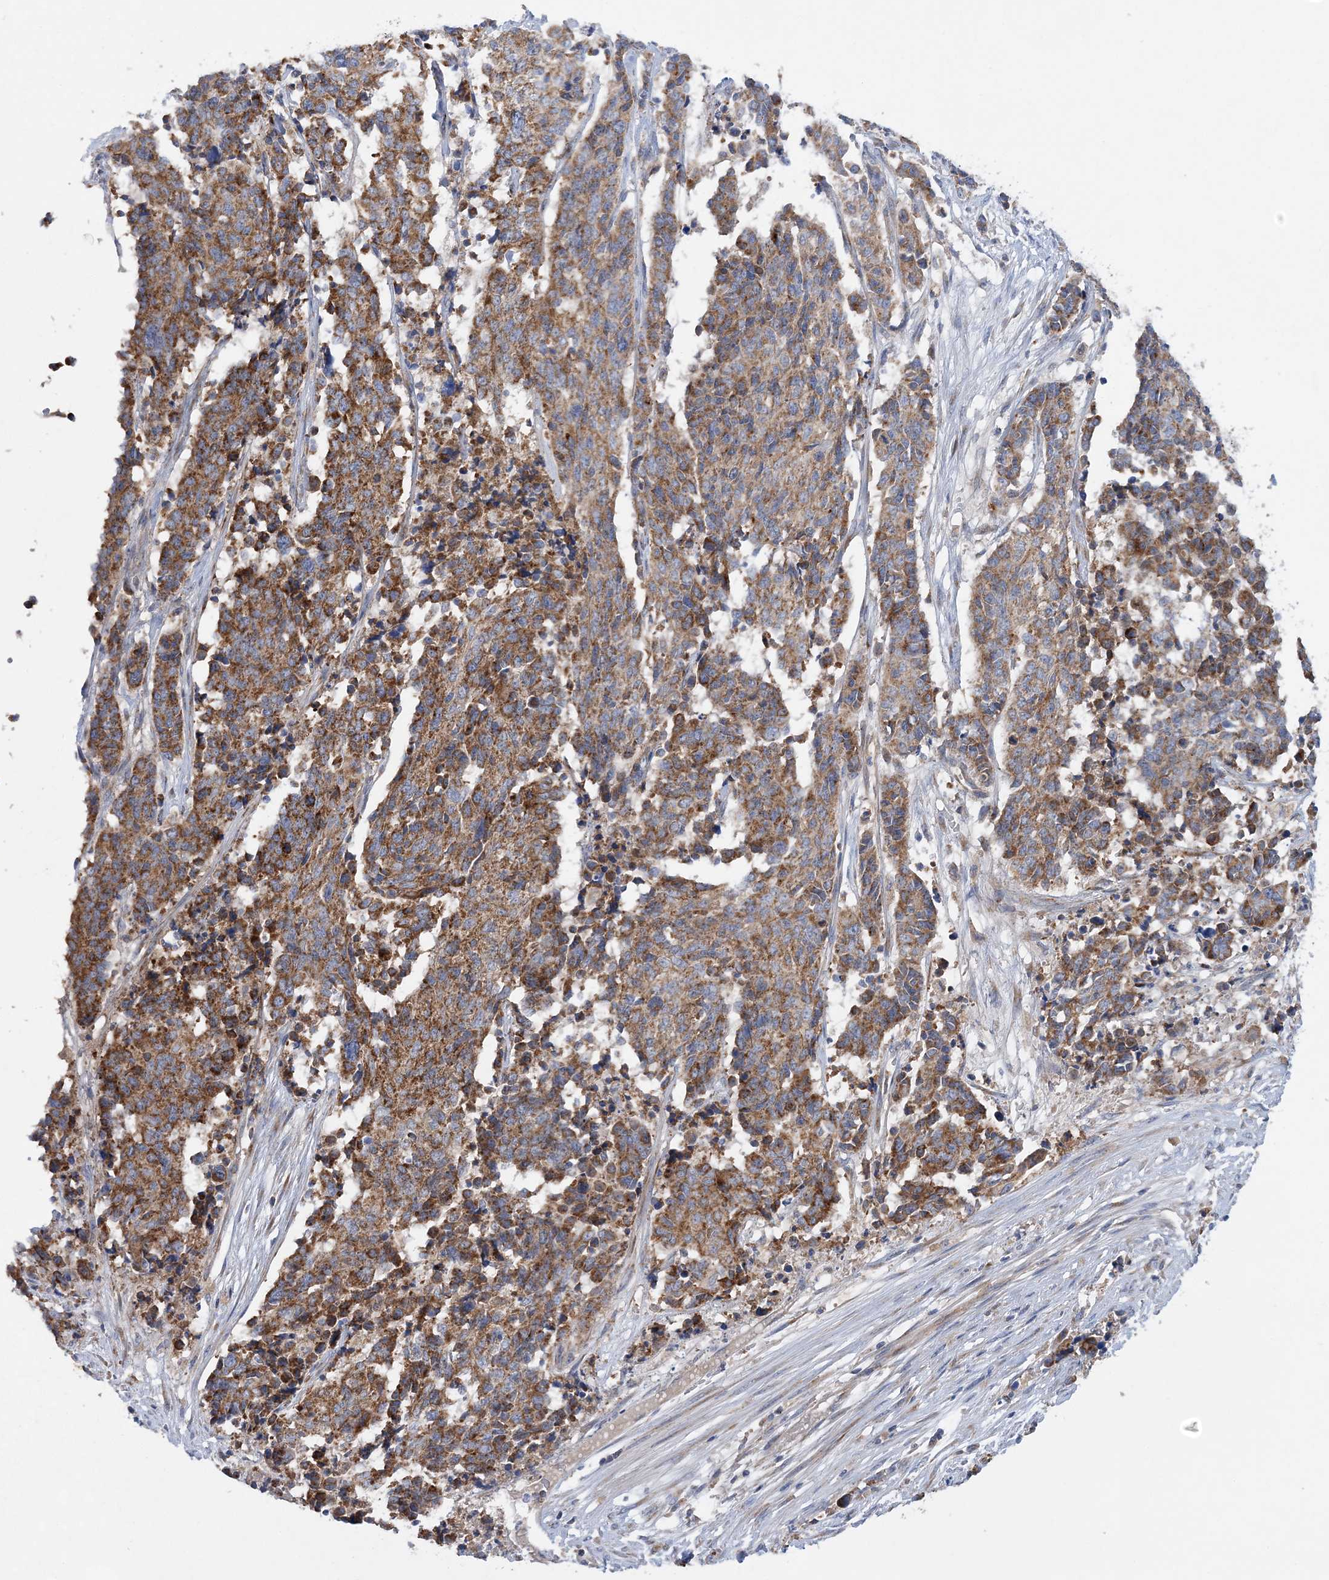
{"staining": {"intensity": "moderate", "quantity": ">75%", "location": "cytoplasmic/membranous"}, "tissue": "cervical cancer", "cell_type": "Tumor cells", "image_type": "cancer", "snomed": [{"axis": "morphology", "description": "Normal tissue, NOS"}, {"axis": "morphology", "description": "Squamous cell carcinoma, NOS"}, {"axis": "topography", "description": "Cervix"}], "caption": "Protein expression analysis of squamous cell carcinoma (cervical) demonstrates moderate cytoplasmic/membranous positivity in approximately >75% of tumor cells.", "gene": "TRAPPC13", "patient": {"sex": "female", "age": 35}}